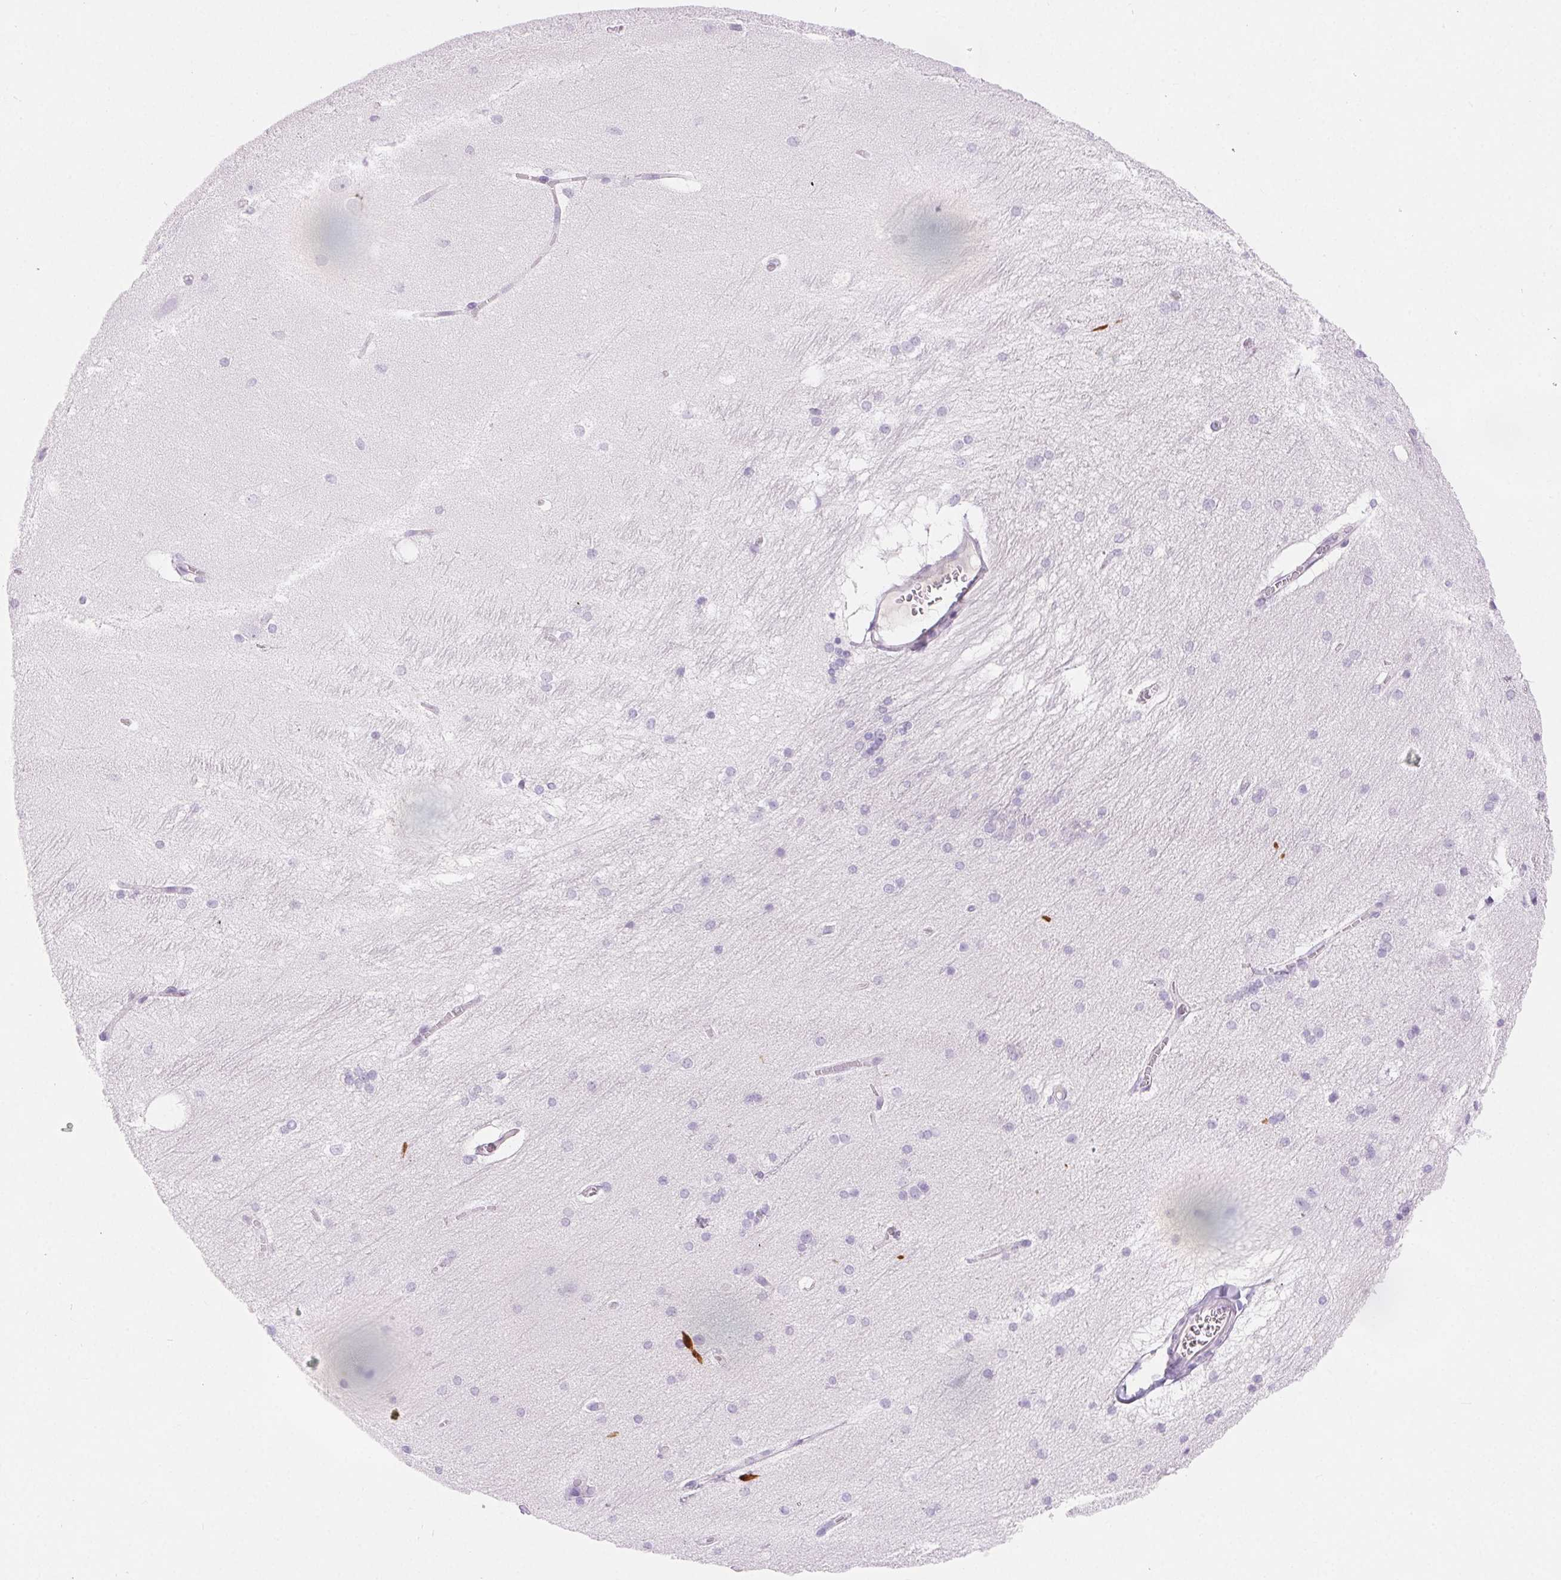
{"staining": {"intensity": "negative", "quantity": "none", "location": "none"}, "tissue": "hippocampus", "cell_type": "Glial cells", "image_type": "normal", "snomed": [{"axis": "morphology", "description": "Normal tissue, NOS"}, {"axis": "topography", "description": "Cerebral cortex"}, {"axis": "topography", "description": "Hippocampus"}], "caption": "The immunohistochemistry photomicrograph has no significant staining in glial cells of hippocampus. (Stains: DAB (3,3'-diaminobenzidine) immunohistochemistry with hematoxylin counter stain, Microscopy: brightfield microscopy at high magnification).", "gene": "CLDN16", "patient": {"sex": "female", "age": 19}}